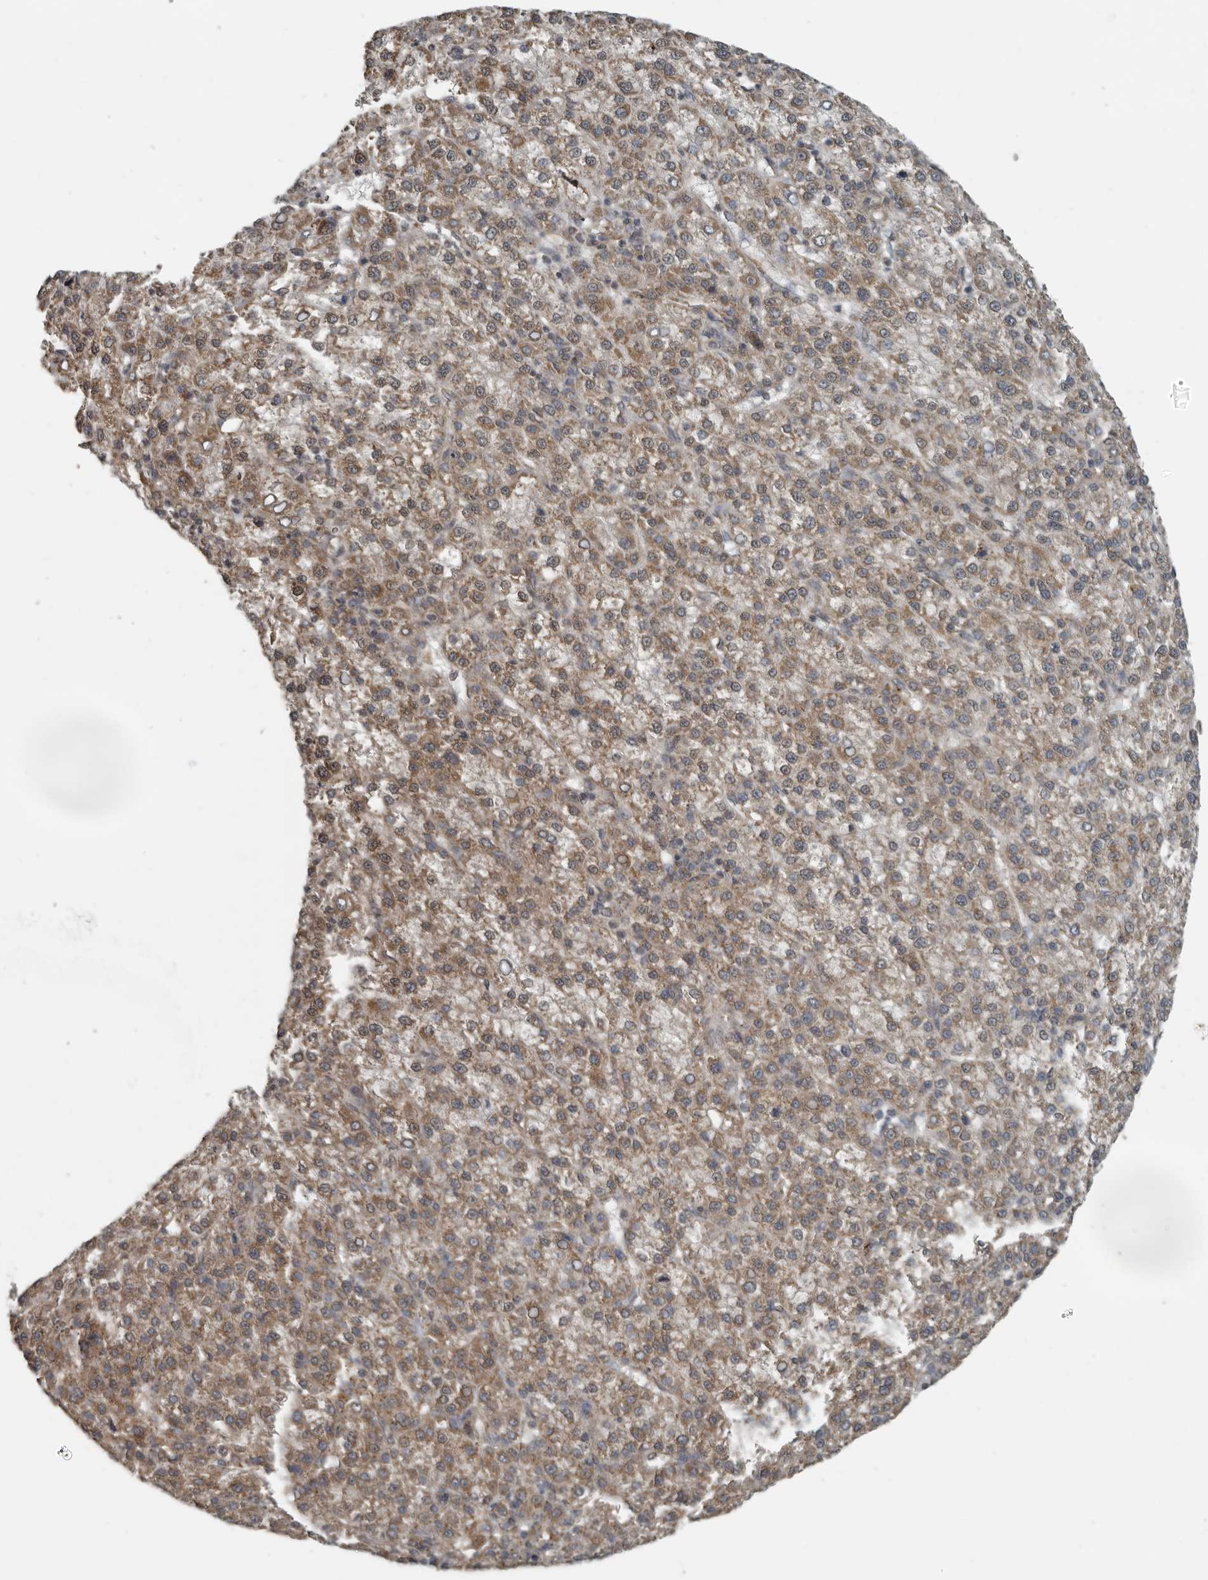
{"staining": {"intensity": "moderate", "quantity": ">75%", "location": "cytoplasmic/membranous"}, "tissue": "liver cancer", "cell_type": "Tumor cells", "image_type": "cancer", "snomed": [{"axis": "morphology", "description": "Carcinoma, Hepatocellular, NOS"}, {"axis": "topography", "description": "Liver"}], "caption": "There is medium levels of moderate cytoplasmic/membranous positivity in tumor cells of liver cancer, as demonstrated by immunohistochemical staining (brown color).", "gene": "AFAP1", "patient": {"sex": "female", "age": 58}}